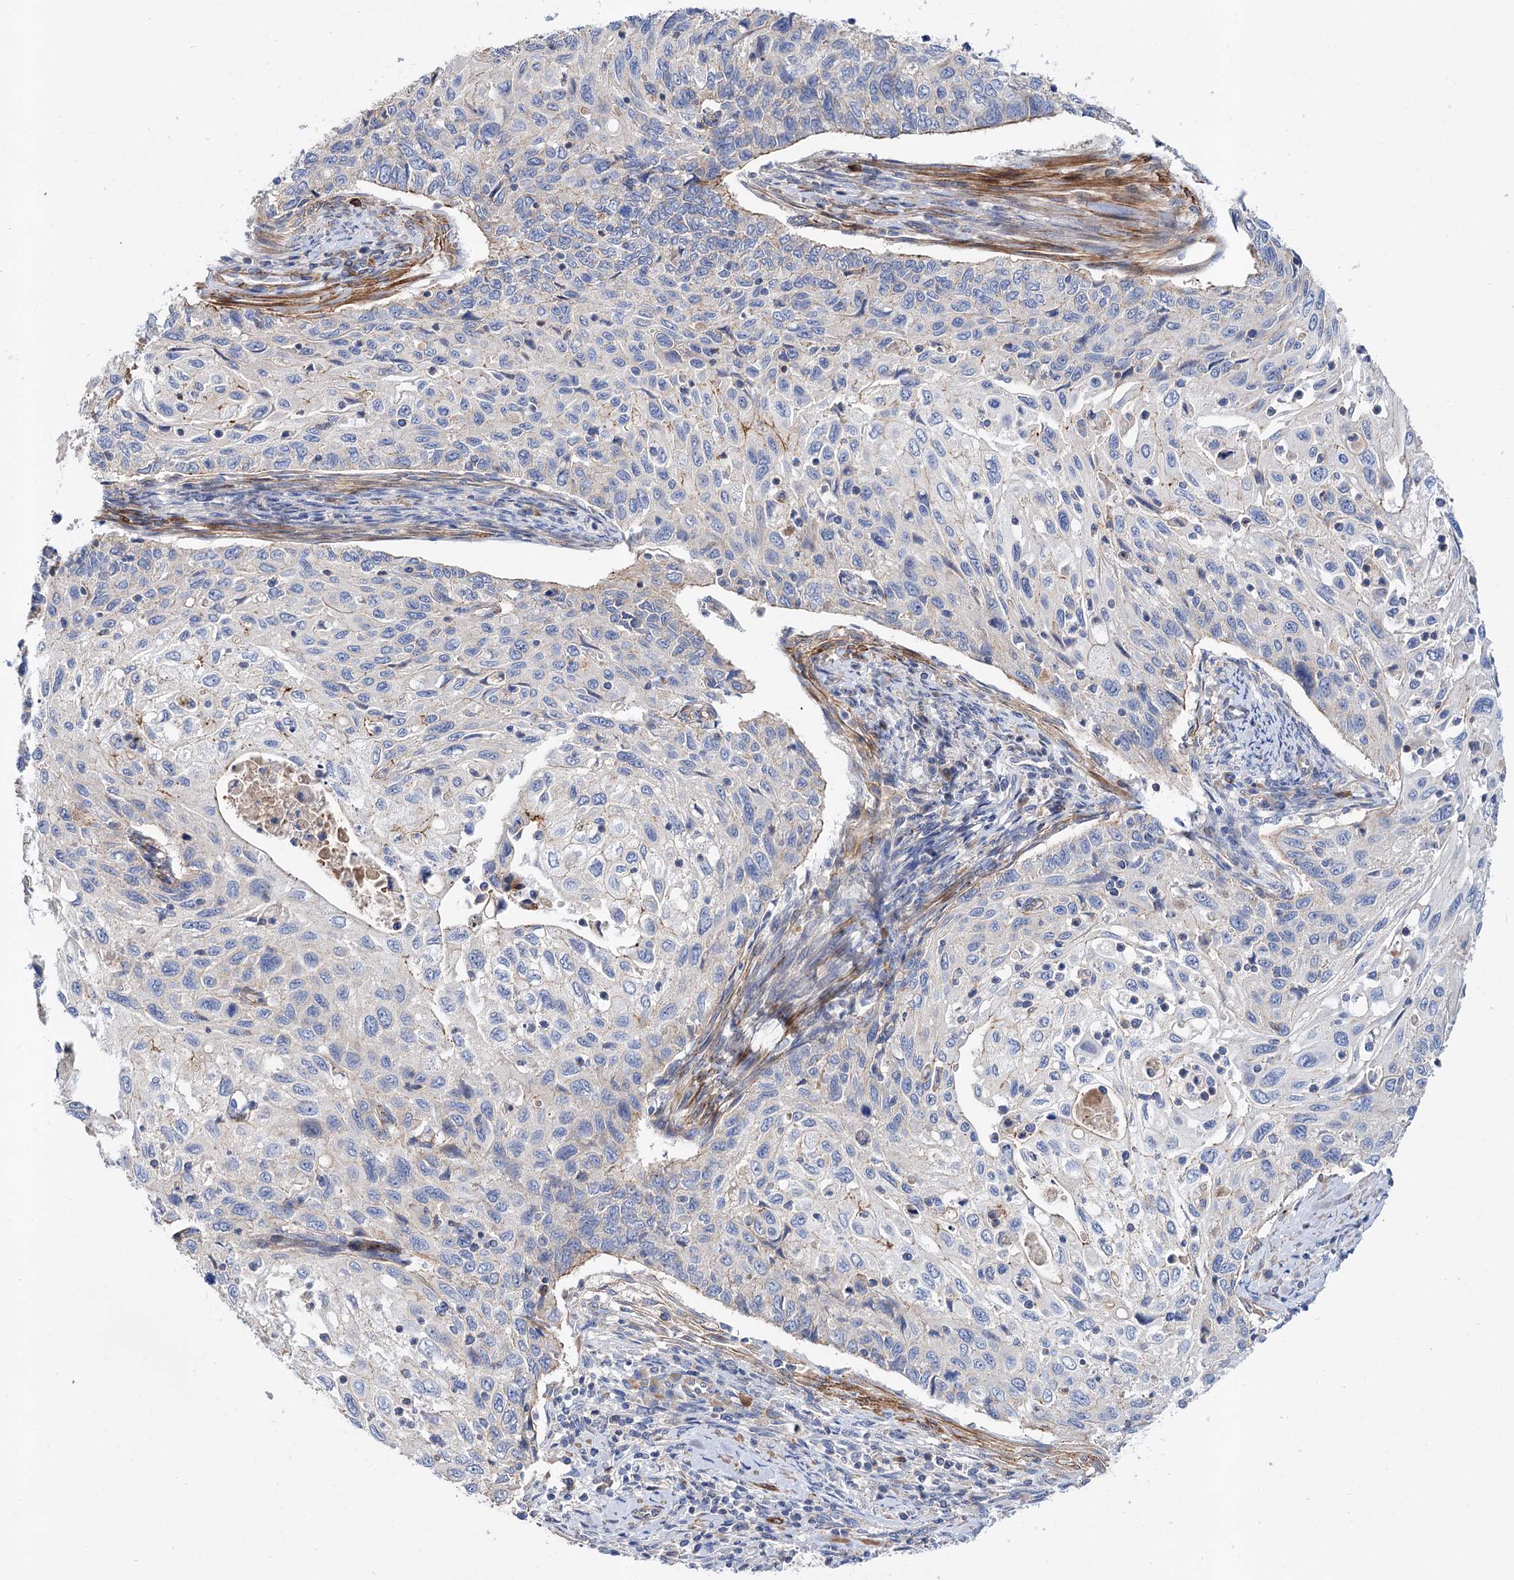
{"staining": {"intensity": "negative", "quantity": "none", "location": "none"}, "tissue": "cervical cancer", "cell_type": "Tumor cells", "image_type": "cancer", "snomed": [{"axis": "morphology", "description": "Squamous cell carcinoma, NOS"}, {"axis": "topography", "description": "Cervix"}], "caption": "Photomicrograph shows no significant protein expression in tumor cells of cervical cancer.", "gene": "NUDCD2", "patient": {"sex": "female", "age": 70}}